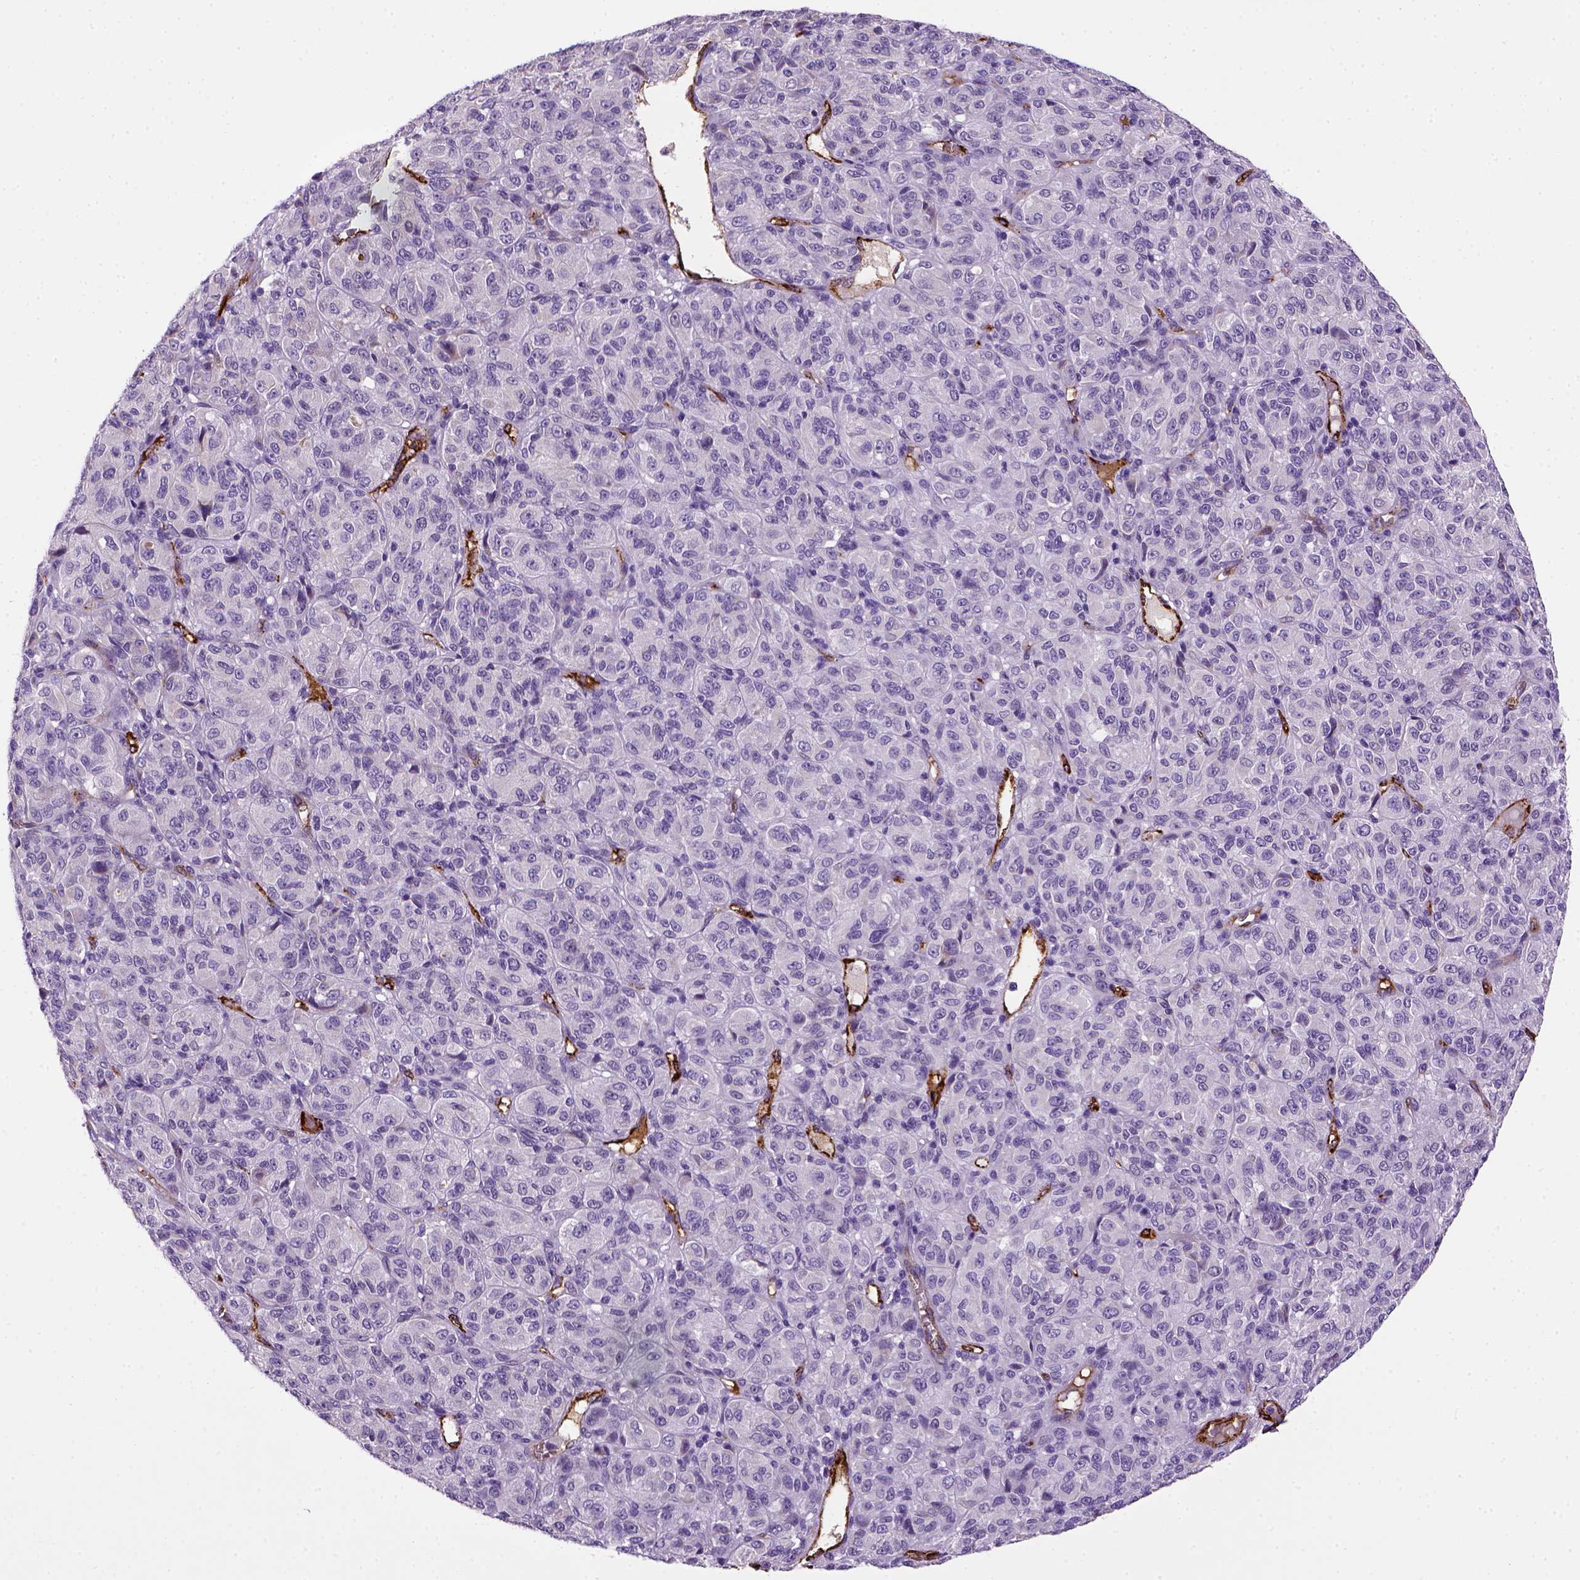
{"staining": {"intensity": "negative", "quantity": "none", "location": "none"}, "tissue": "melanoma", "cell_type": "Tumor cells", "image_type": "cancer", "snomed": [{"axis": "morphology", "description": "Malignant melanoma, Metastatic site"}, {"axis": "topography", "description": "Brain"}], "caption": "A micrograph of human melanoma is negative for staining in tumor cells.", "gene": "VWF", "patient": {"sex": "female", "age": 56}}